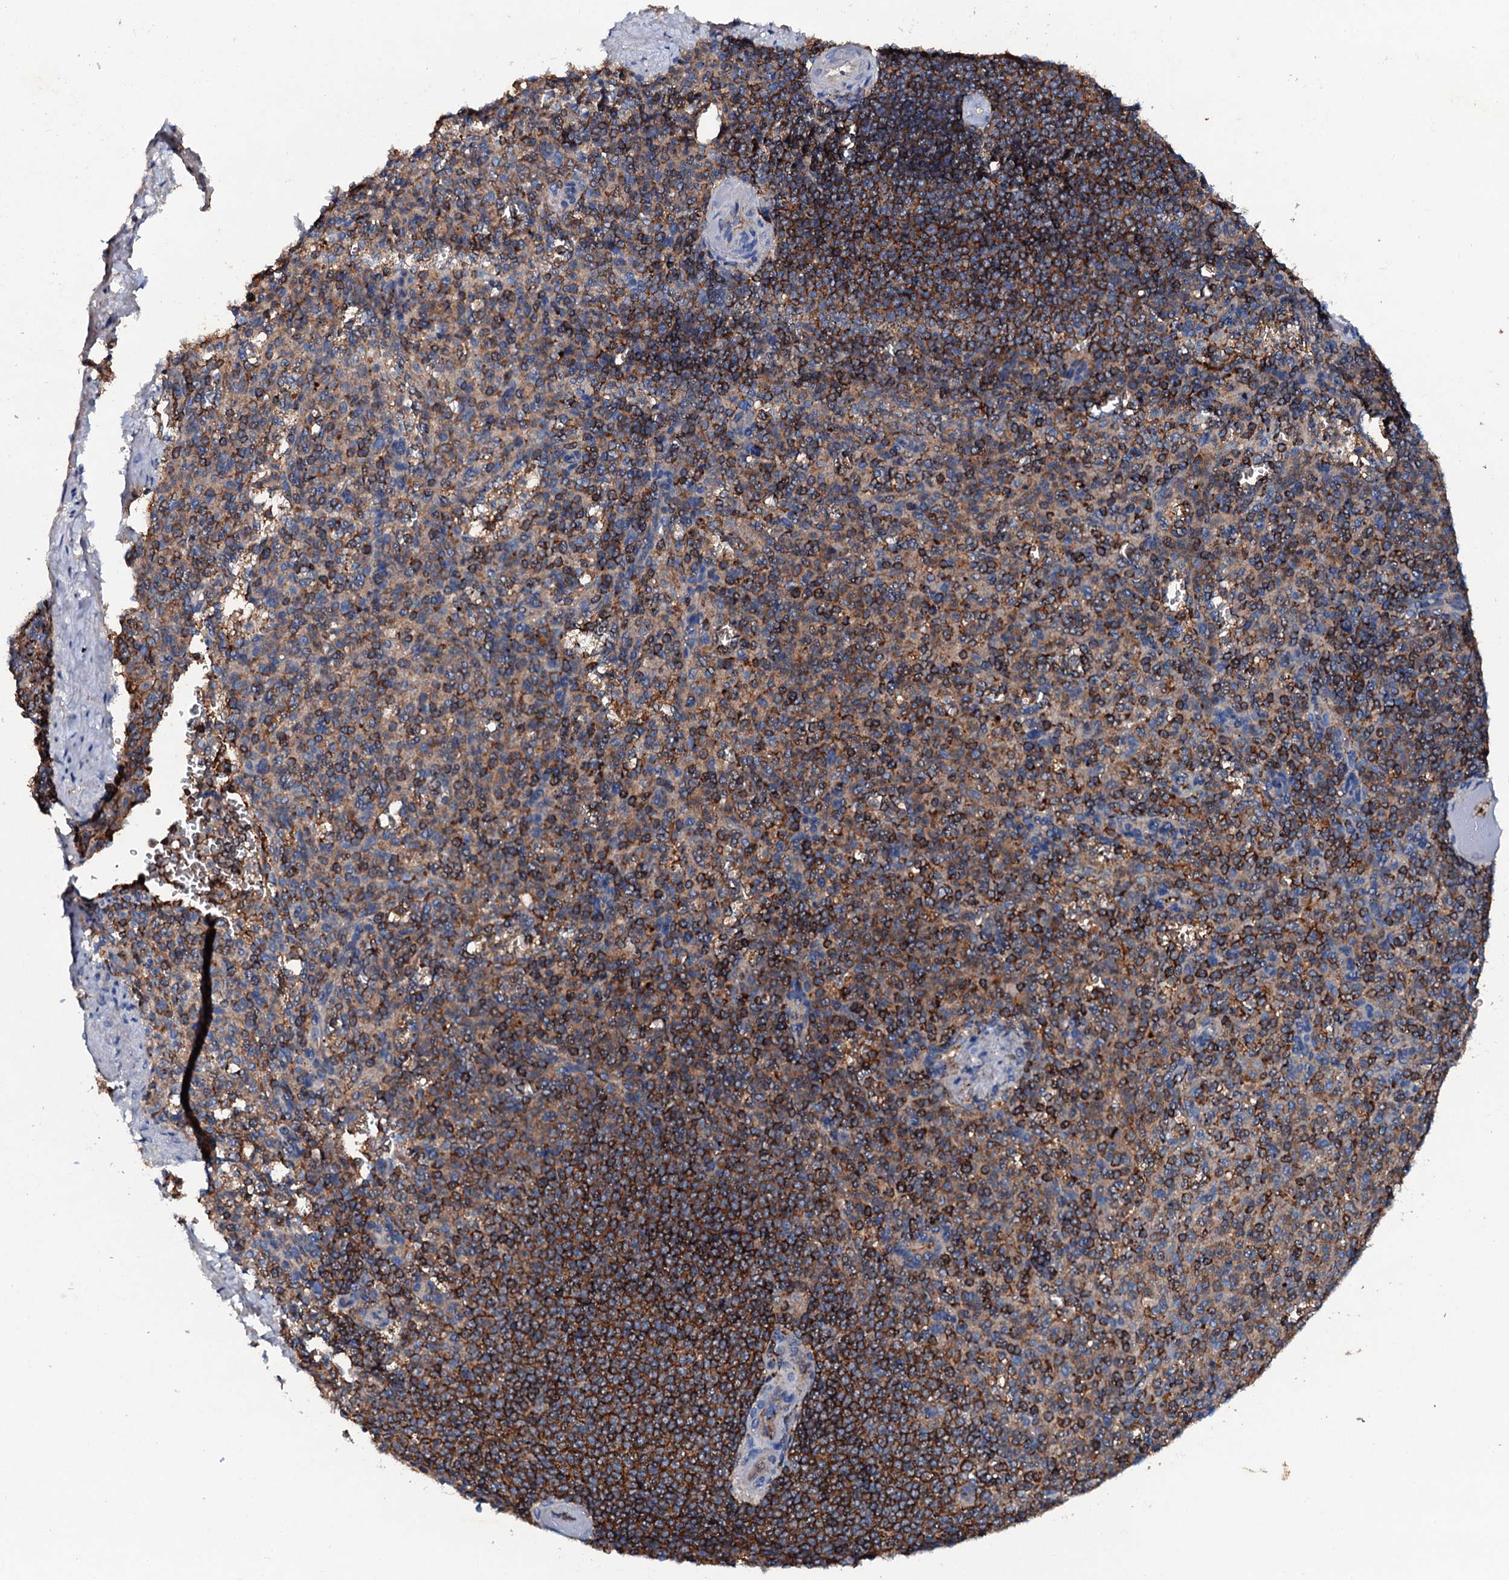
{"staining": {"intensity": "strong", "quantity": "25%-75%", "location": "cytoplasmic/membranous"}, "tissue": "spleen", "cell_type": "Cells in red pulp", "image_type": "normal", "snomed": [{"axis": "morphology", "description": "Normal tissue, NOS"}, {"axis": "topography", "description": "Spleen"}], "caption": "Immunohistochemical staining of benign human spleen reveals 25%-75% levels of strong cytoplasmic/membranous protein expression in approximately 25%-75% of cells in red pulp. (DAB = brown stain, brightfield microscopy at high magnification).", "gene": "MS4A4E", "patient": {"sex": "female", "age": 74}}